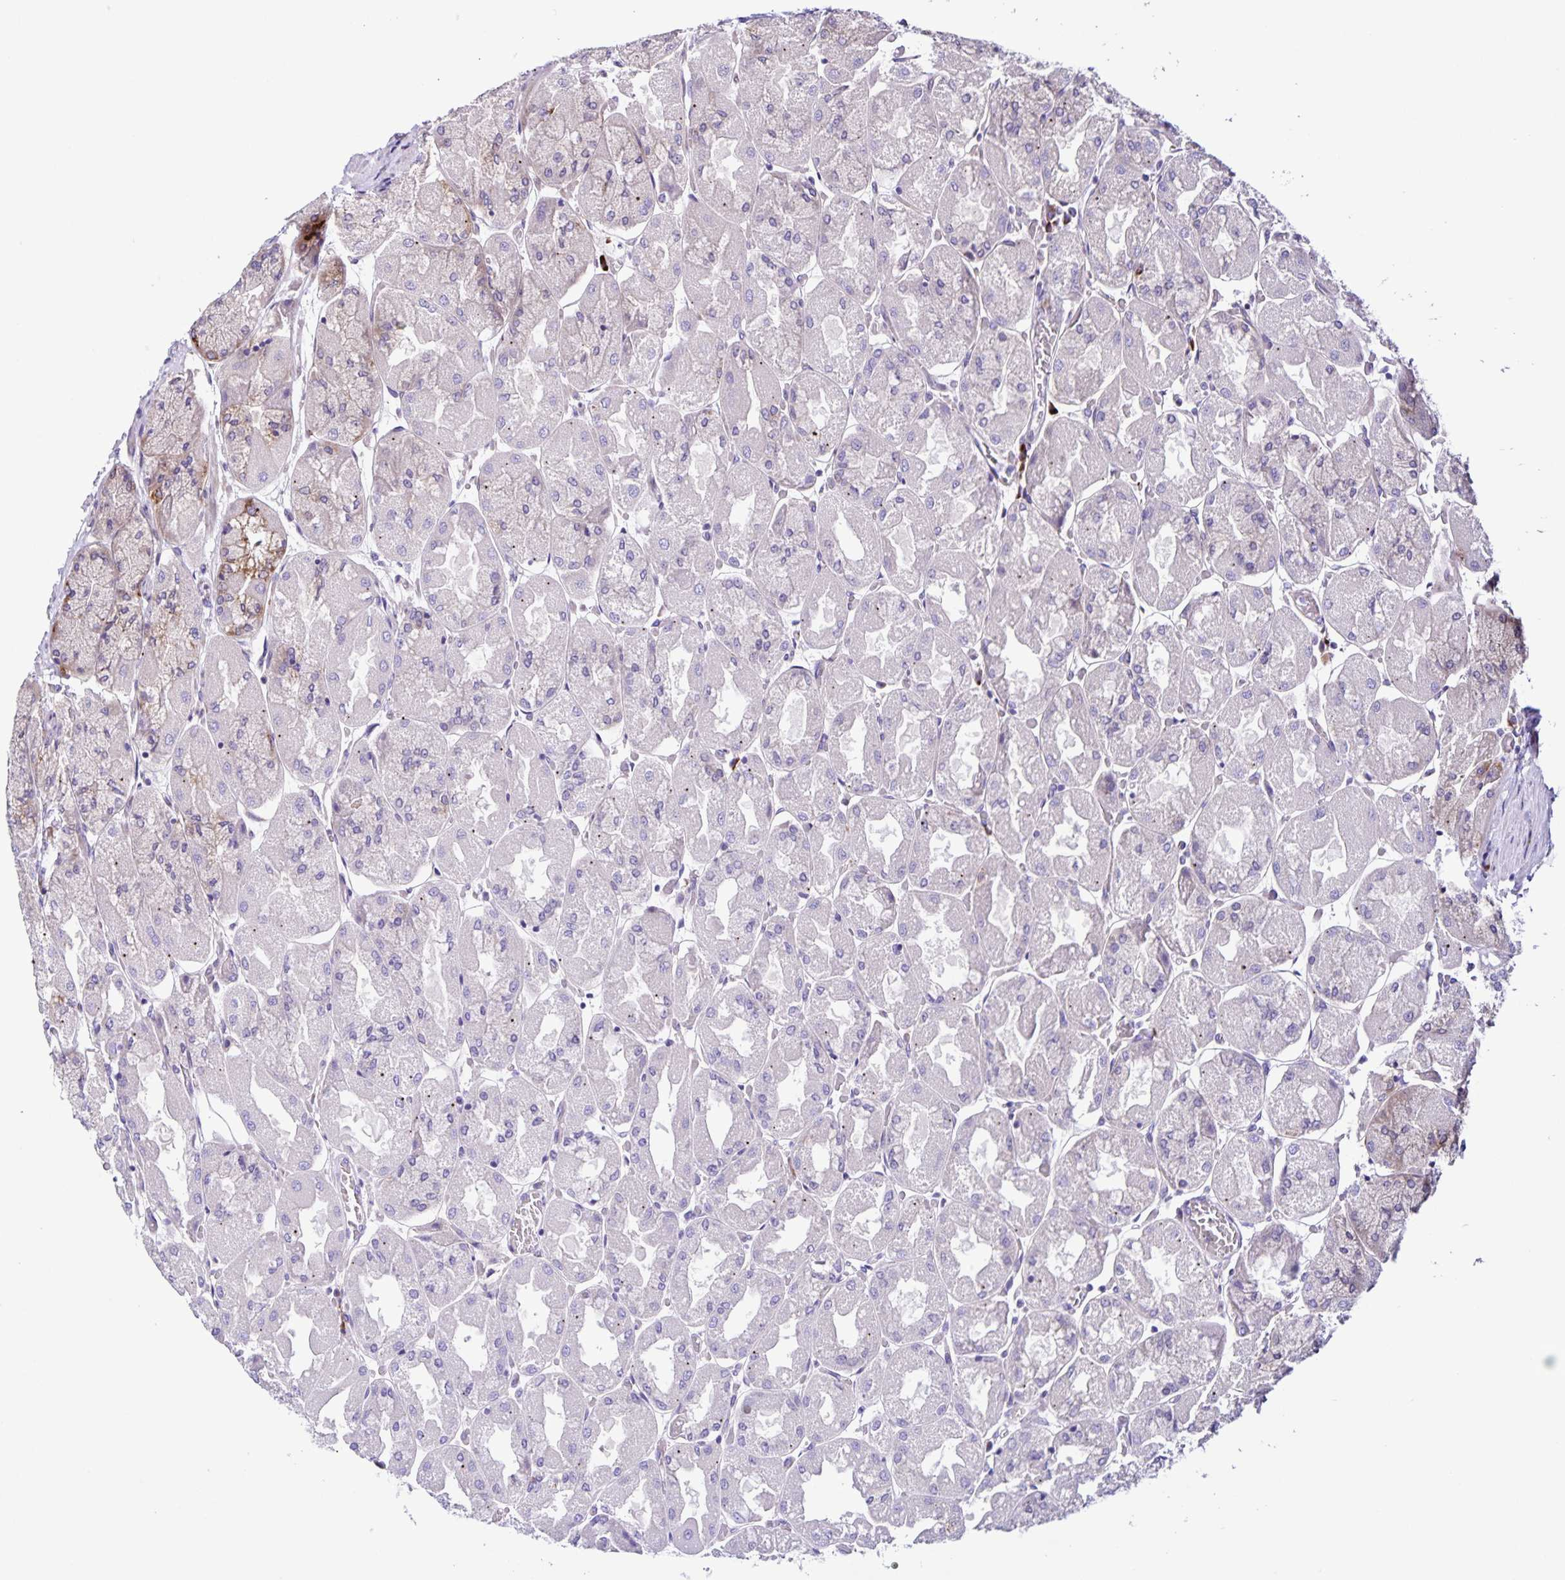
{"staining": {"intensity": "moderate", "quantity": "25%-75%", "location": "cytoplasmic/membranous"}, "tissue": "stomach", "cell_type": "Glandular cells", "image_type": "normal", "snomed": [{"axis": "morphology", "description": "Normal tissue, NOS"}, {"axis": "topography", "description": "Stomach"}], "caption": "Protein staining of normal stomach demonstrates moderate cytoplasmic/membranous expression in about 25%-75% of glandular cells. Using DAB (3,3'-diaminobenzidine) (brown) and hematoxylin (blue) stains, captured at high magnification using brightfield microscopy.", "gene": "OSBPL5", "patient": {"sex": "female", "age": 61}}